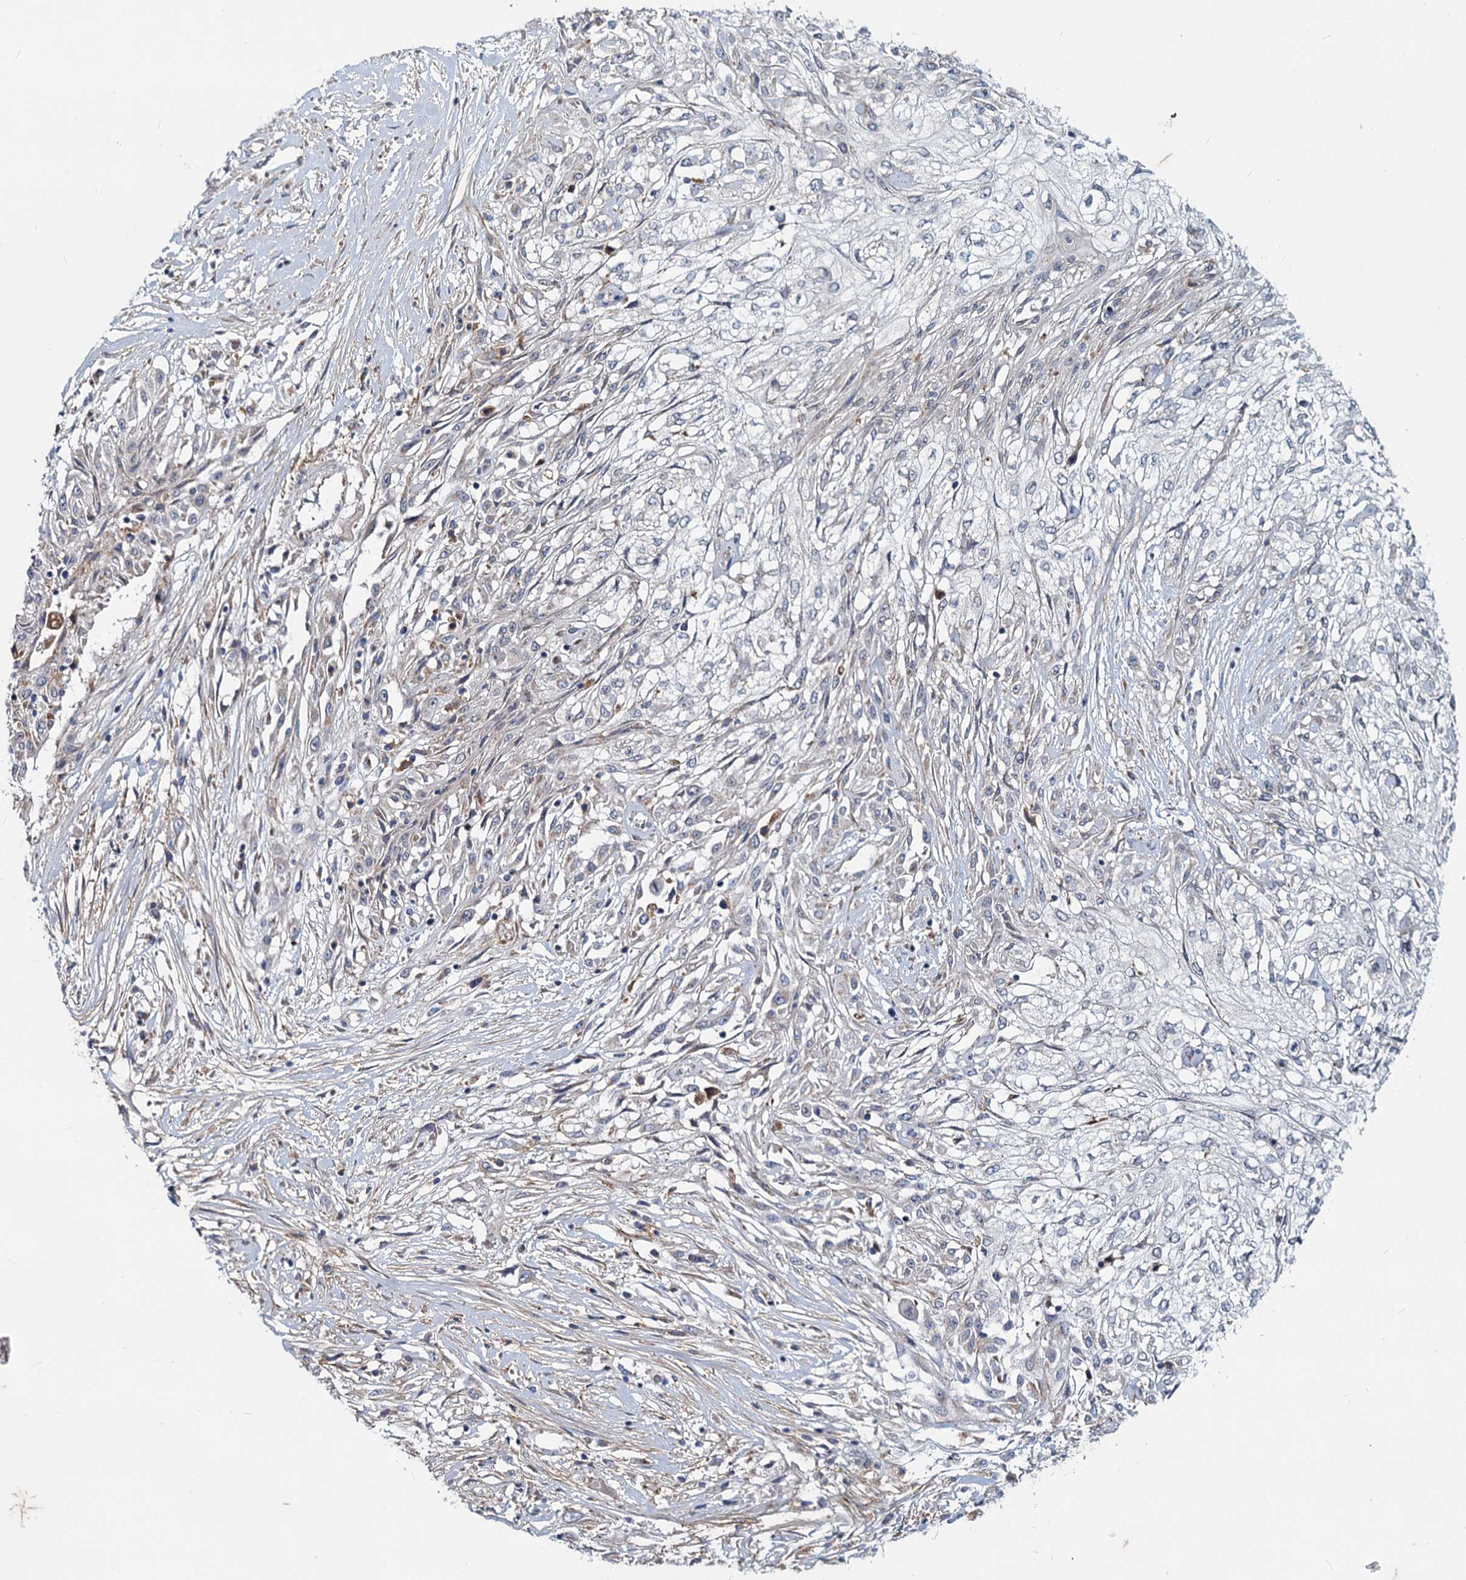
{"staining": {"intensity": "negative", "quantity": "none", "location": "none"}, "tissue": "skin cancer", "cell_type": "Tumor cells", "image_type": "cancer", "snomed": [{"axis": "morphology", "description": "Squamous cell carcinoma, NOS"}, {"axis": "morphology", "description": "Squamous cell carcinoma, metastatic, NOS"}, {"axis": "topography", "description": "Skin"}, {"axis": "topography", "description": "Lymph node"}], "caption": "Immunohistochemistry histopathology image of skin squamous cell carcinoma stained for a protein (brown), which exhibits no expression in tumor cells. The staining was performed using DAB to visualize the protein expression in brown, while the nuclei were stained in blue with hematoxylin (Magnification: 20x).", "gene": "ADCY2", "patient": {"sex": "male", "age": 75}}